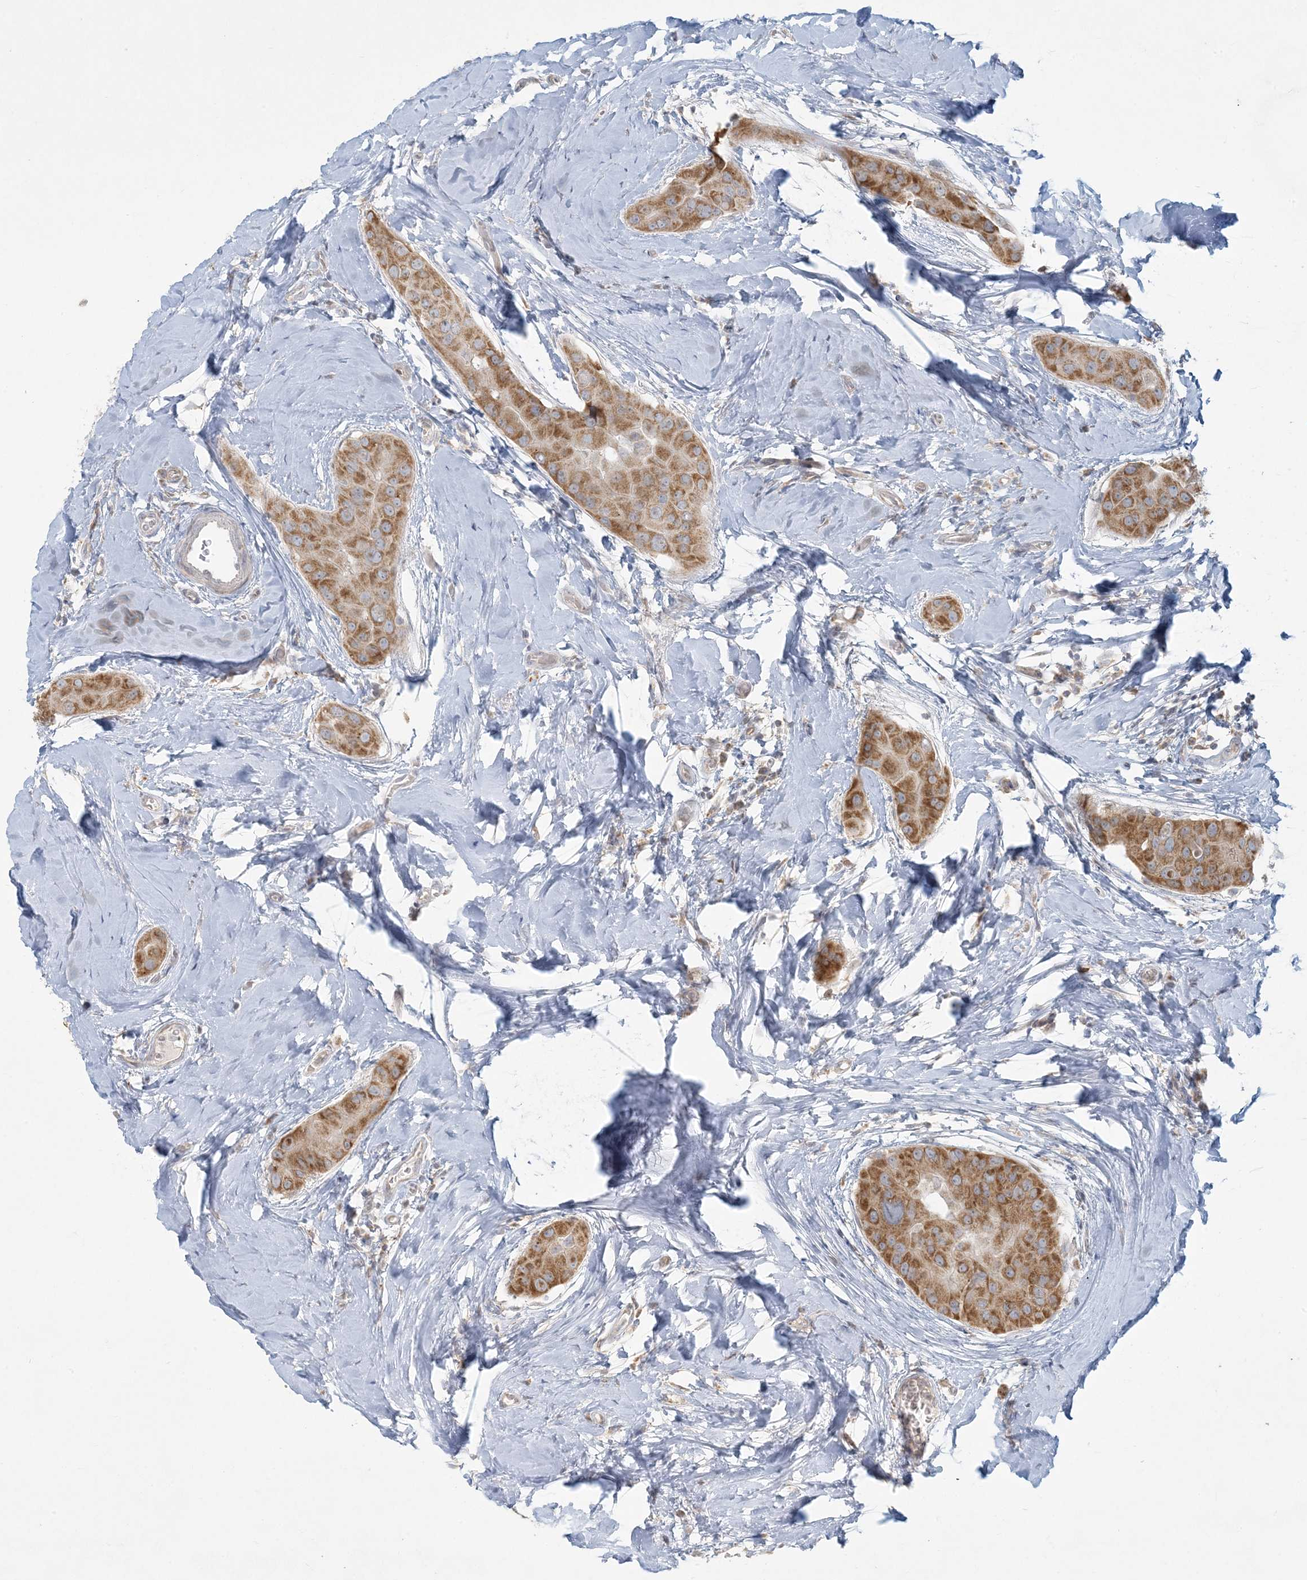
{"staining": {"intensity": "moderate", "quantity": ">75%", "location": "cytoplasmic/membranous"}, "tissue": "thyroid cancer", "cell_type": "Tumor cells", "image_type": "cancer", "snomed": [{"axis": "morphology", "description": "Papillary adenocarcinoma, NOS"}, {"axis": "topography", "description": "Thyroid gland"}], "caption": "Thyroid cancer stained with DAB IHC shows medium levels of moderate cytoplasmic/membranous expression in about >75% of tumor cells.", "gene": "MCAT", "patient": {"sex": "male", "age": 33}}